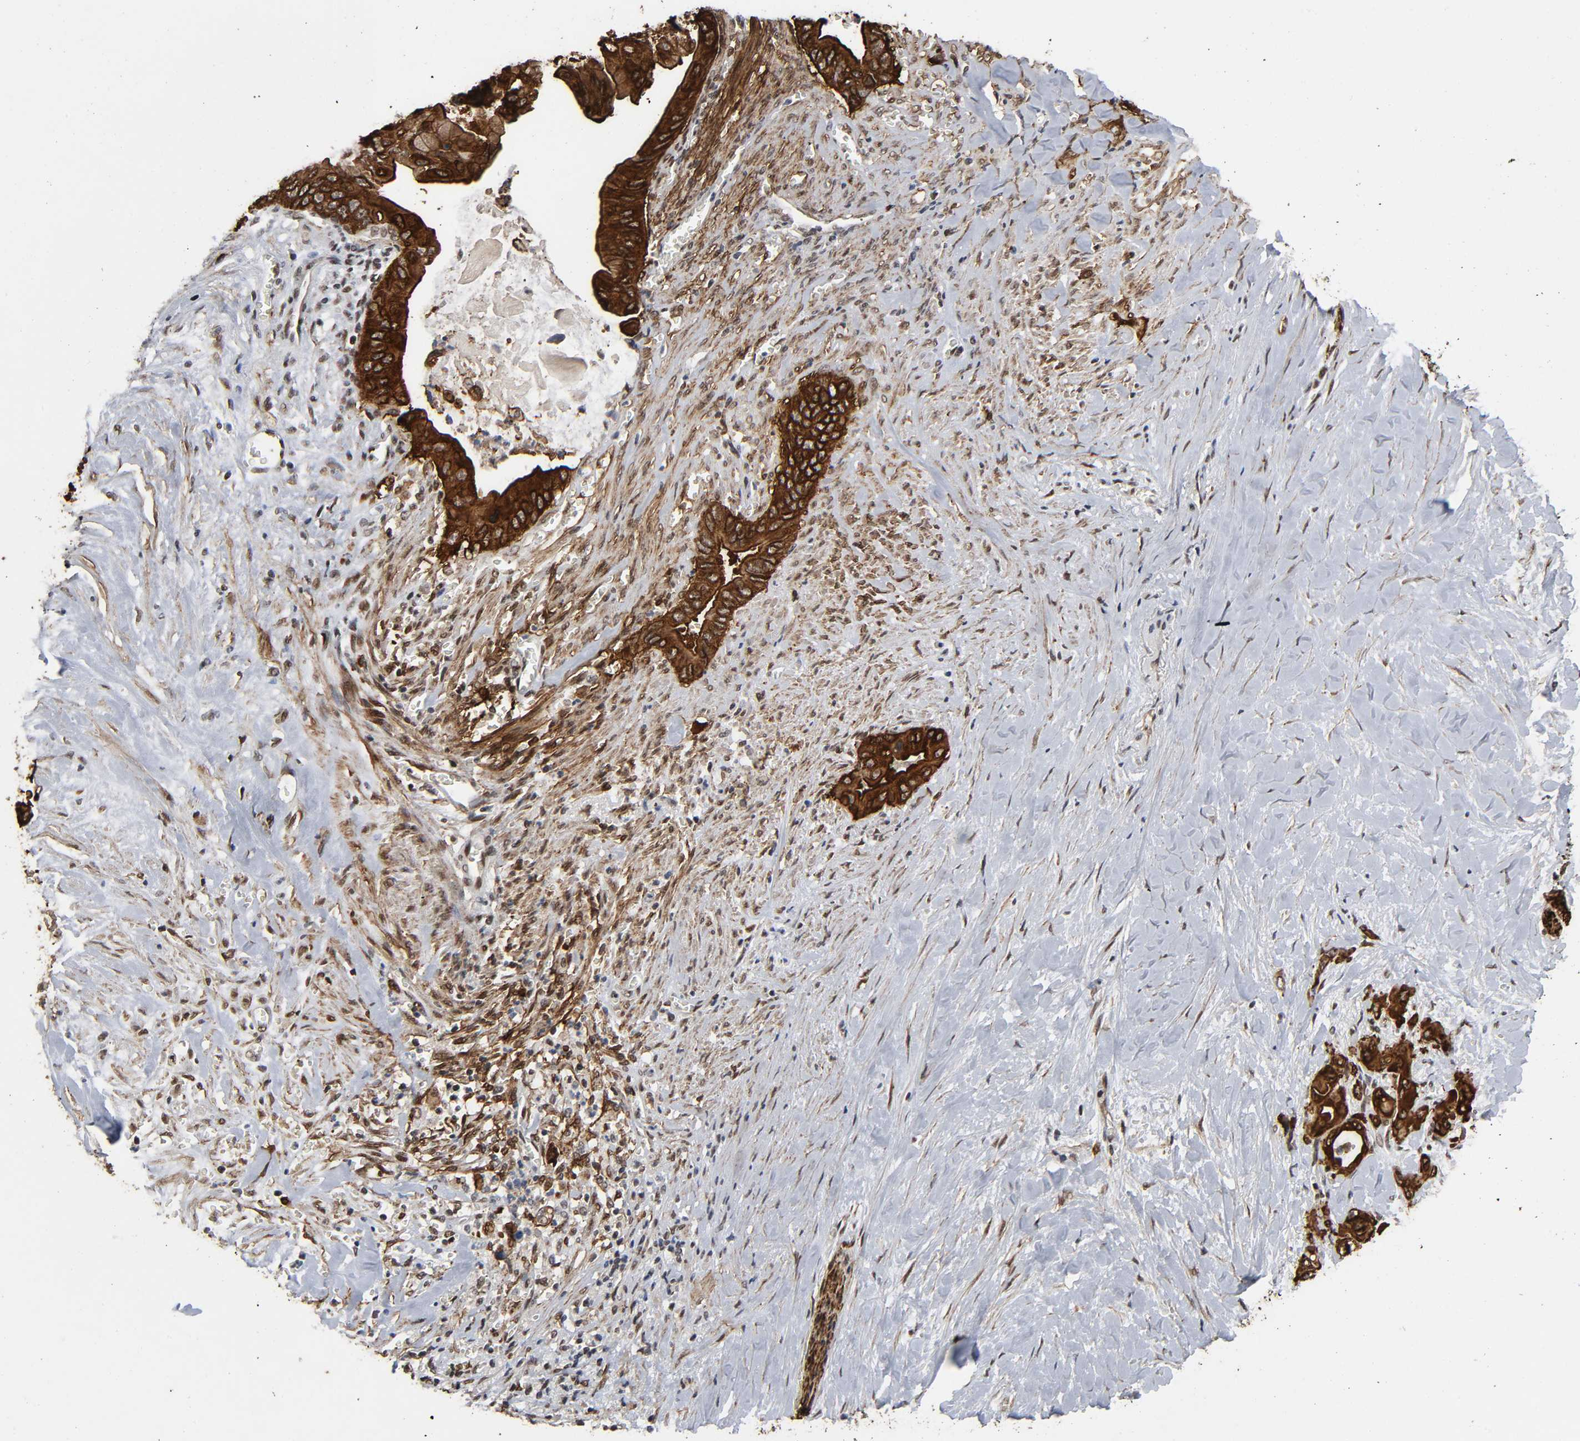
{"staining": {"intensity": "strong", "quantity": ">75%", "location": "cytoplasmic/membranous,nuclear"}, "tissue": "pancreatic cancer", "cell_type": "Tumor cells", "image_type": "cancer", "snomed": [{"axis": "morphology", "description": "Adenocarcinoma, NOS"}, {"axis": "topography", "description": "Pancreas"}], "caption": "High-power microscopy captured an IHC micrograph of adenocarcinoma (pancreatic), revealing strong cytoplasmic/membranous and nuclear staining in about >75% of tumor cells. The staining was performed using DAB (3,3'-diaminobenzidine) to visualize the protein expression in brown, while the nuclei were stained in blue with hematoxylin (Magnification: 20x).", "gene": "AHNAK2", "patient": {"sex": "male", "age": 59}}